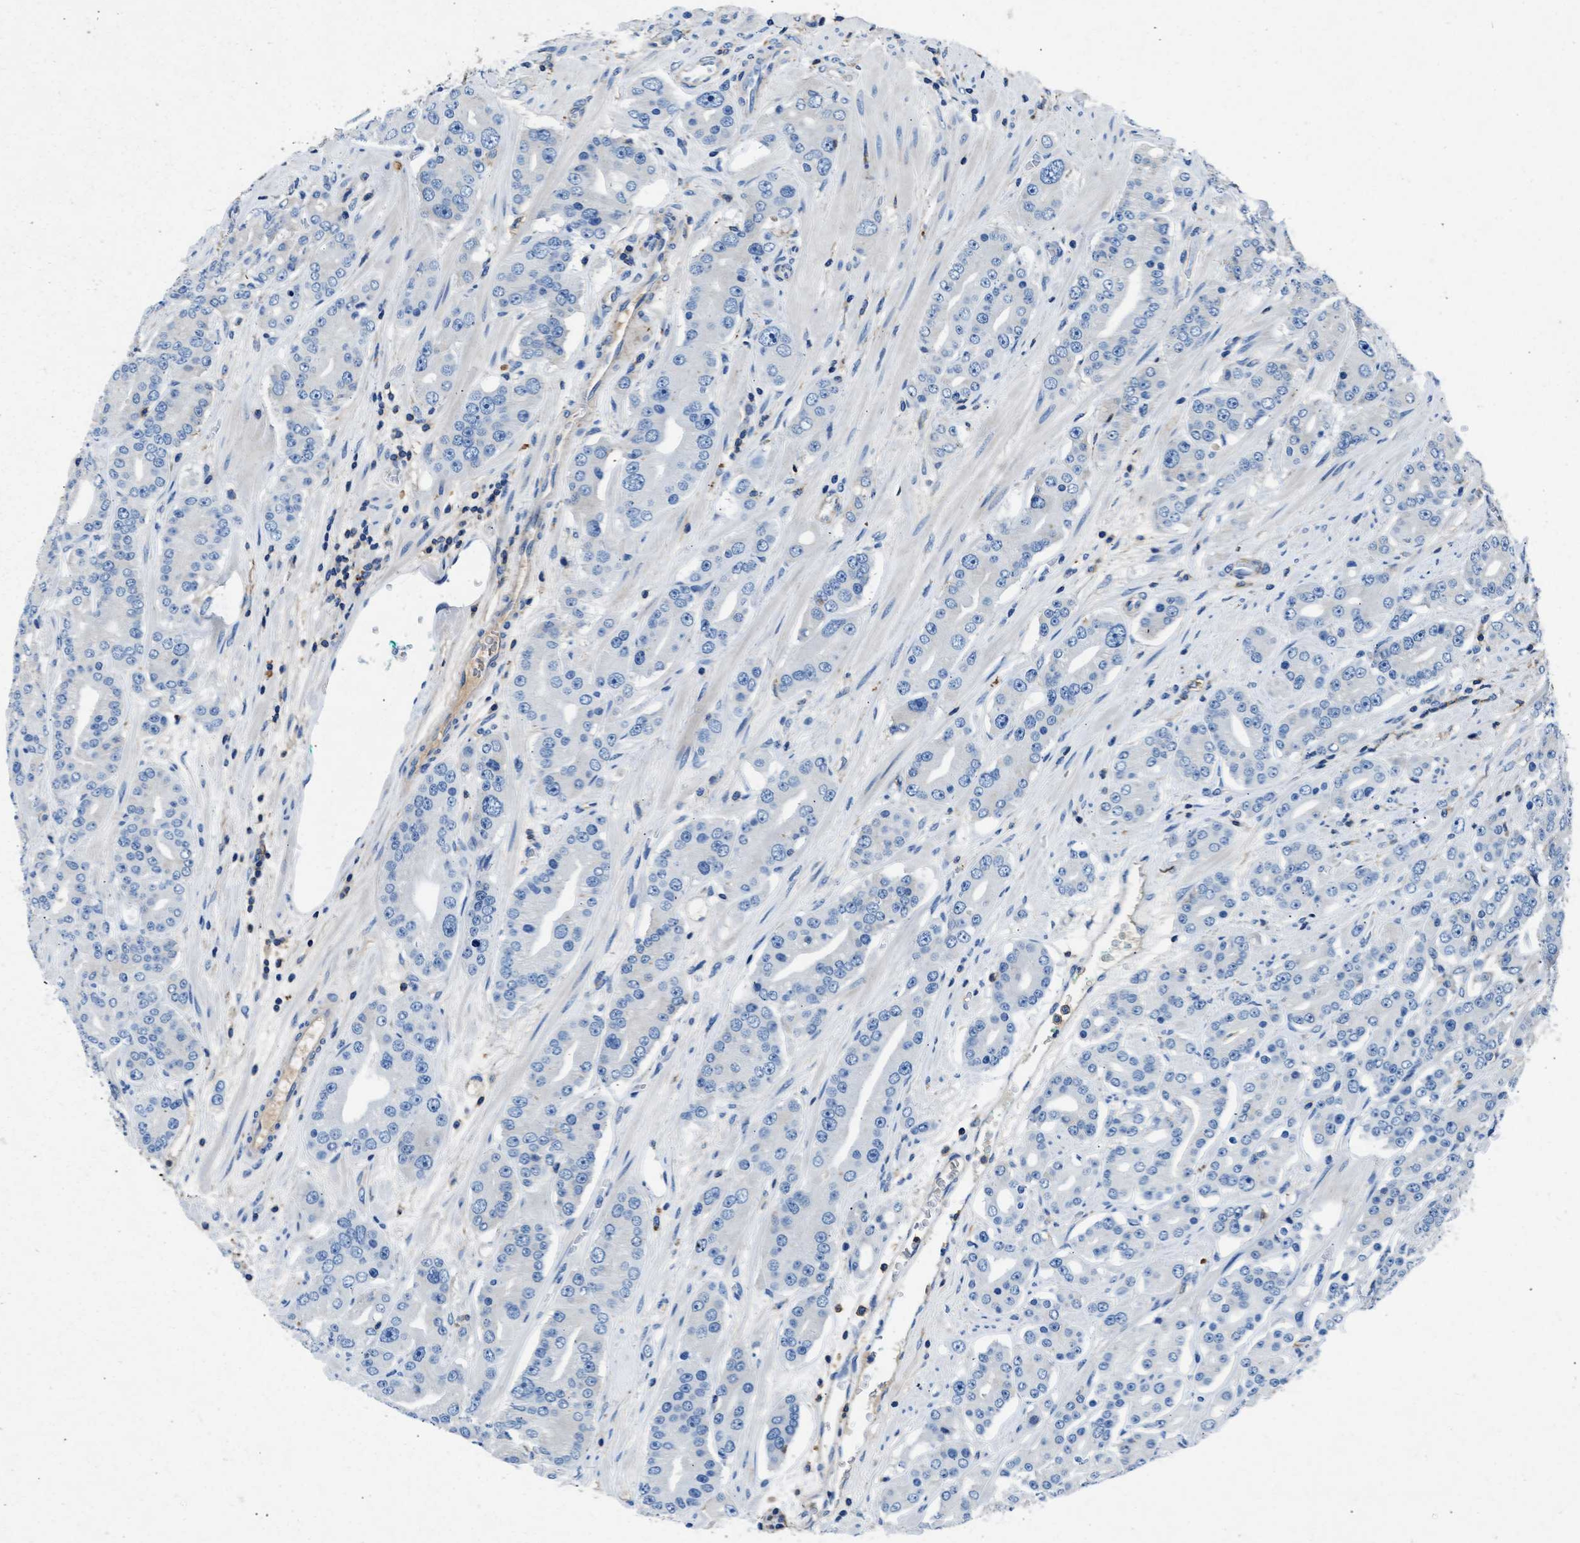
{"staining": {"intensity": "negative", "quantity": "none", "location": "none"}, "tissue": "prostate cancer", "cell_type": "Tumor cells", "image_type": "cancer", "snomed": [{"axis": "morphology", "description": "Adenocarcinoma, High grade"}, {"axis": "topography", "description": "Prostate"}], "caption": "DAB (3,3'-diaminobenzidine) immunohistochemical staining of human prostate cancer (adenocarcinoma (high-grade)) shows no significant positivity in tumor cells. (Stains: DAB (3,3'-diaminobenzidine) IHC with hematoxylin counter stain, Microscopy: brightfield microscopy at high magnification).", "gene": "KCNQ4", "patient": {"sex": "male", "age": 71}}